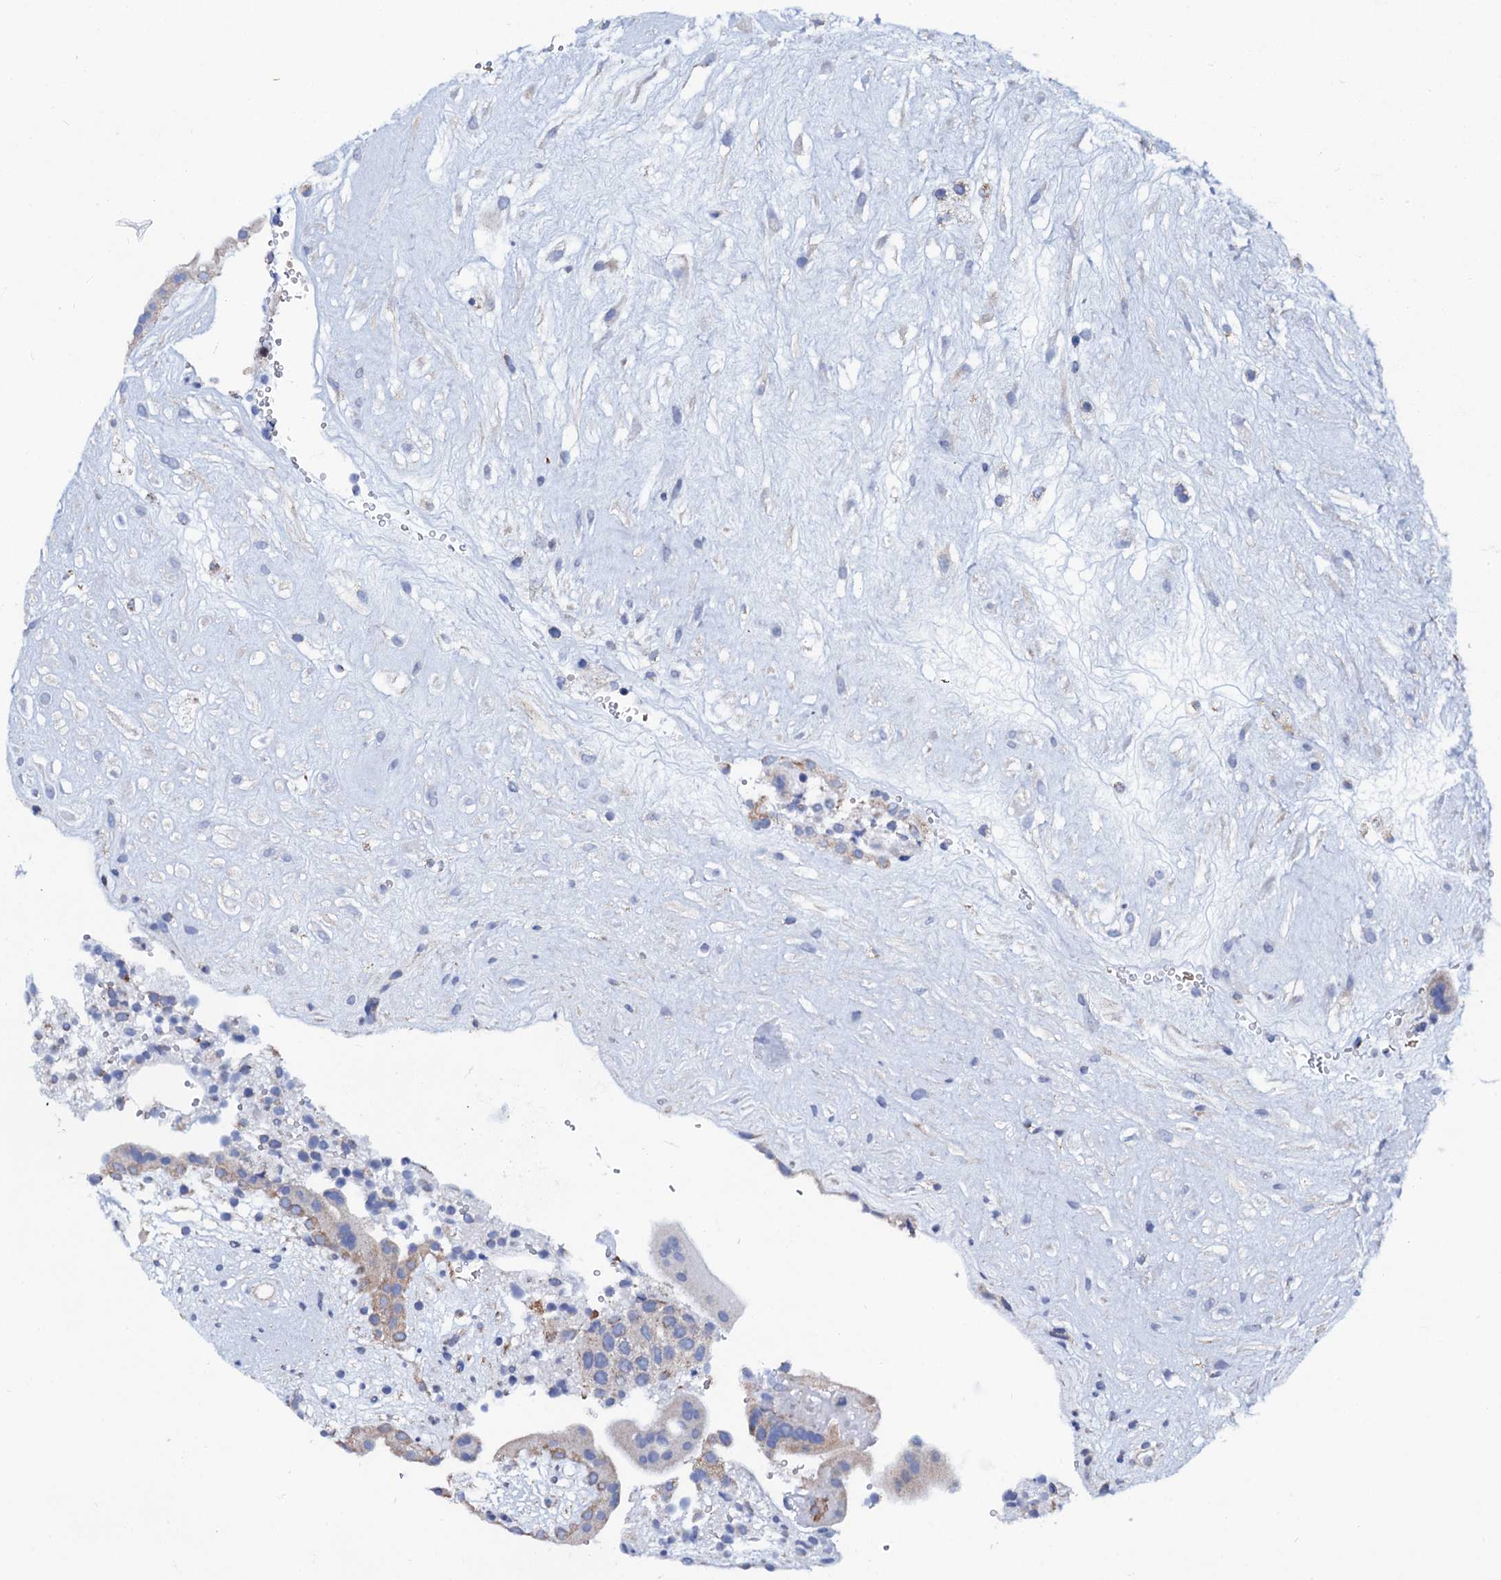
{"staining": {"intensity": "negative", "quantity": "none", "location": "none"}, "tissue": "placenta", "cell_type": "Decidual cells", "image_type": "normal", "snomed": [{"axis": "morphology", "description": "Normal tissue, NOS"}, {"axis": "topography", "description": "Placenta"}], "caption": "Decidual cells show no significant positivity in benign placenta.", "gene": "SLC37A4", "patient": {"sex": "female", "age": 18}}